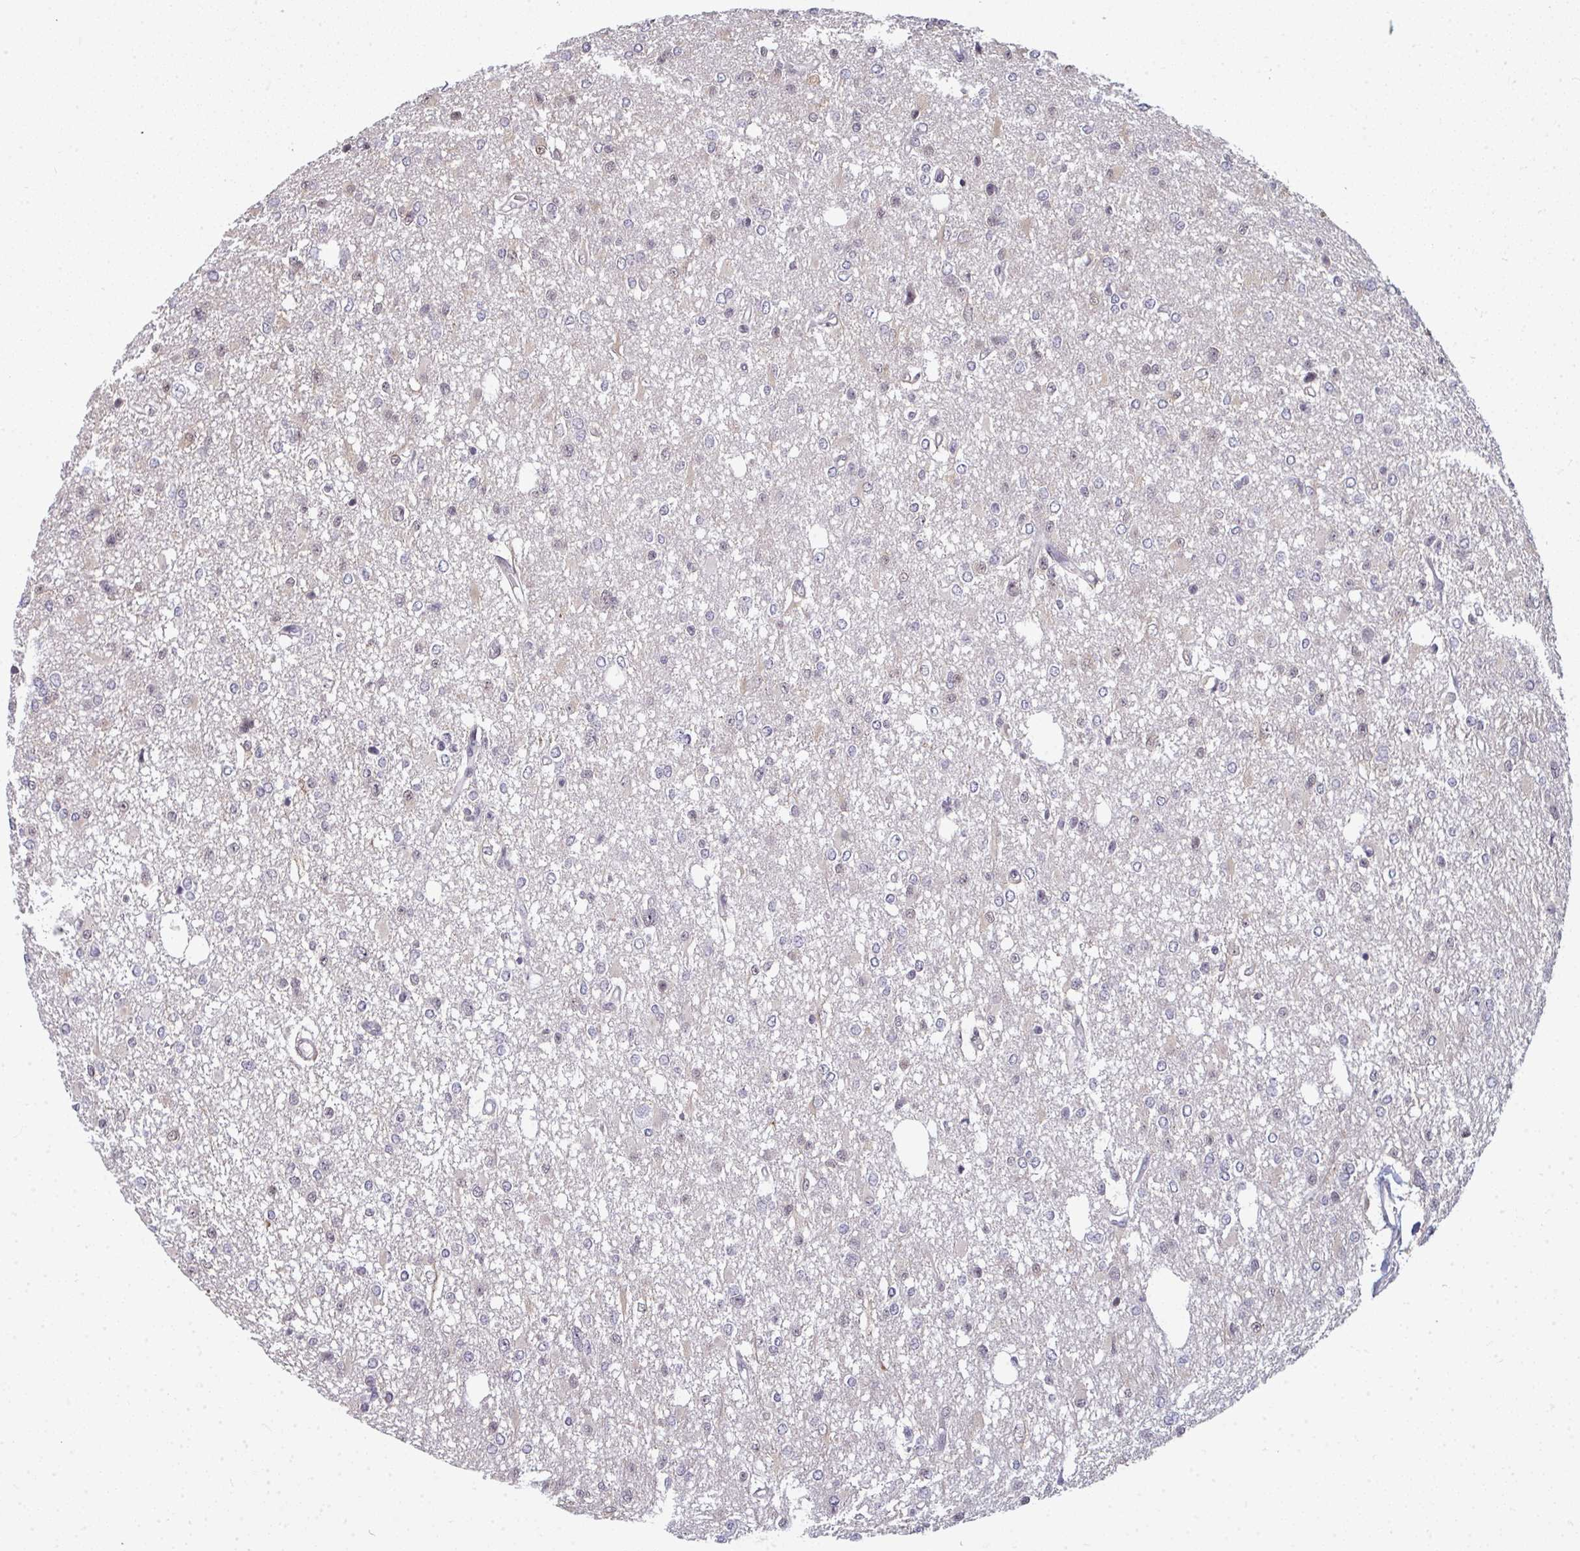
{"staining": {"intensity": "negative", "quantity": "none", "location": "none"}, "tissue": "glioma", "cell_type": "Tumor cells", "image_type": "cancer", "snomed": [{"axis": "morphology", "description": "Glioma, malignant, Low grade"}, {"axis": "topography", "description": "Brain"}], "caption": "Immunohistochemical staining of glioma shows no significant staining in tumor cells.", "gene": "ATF1", "patient": {"sex": "male", "age": 26}}